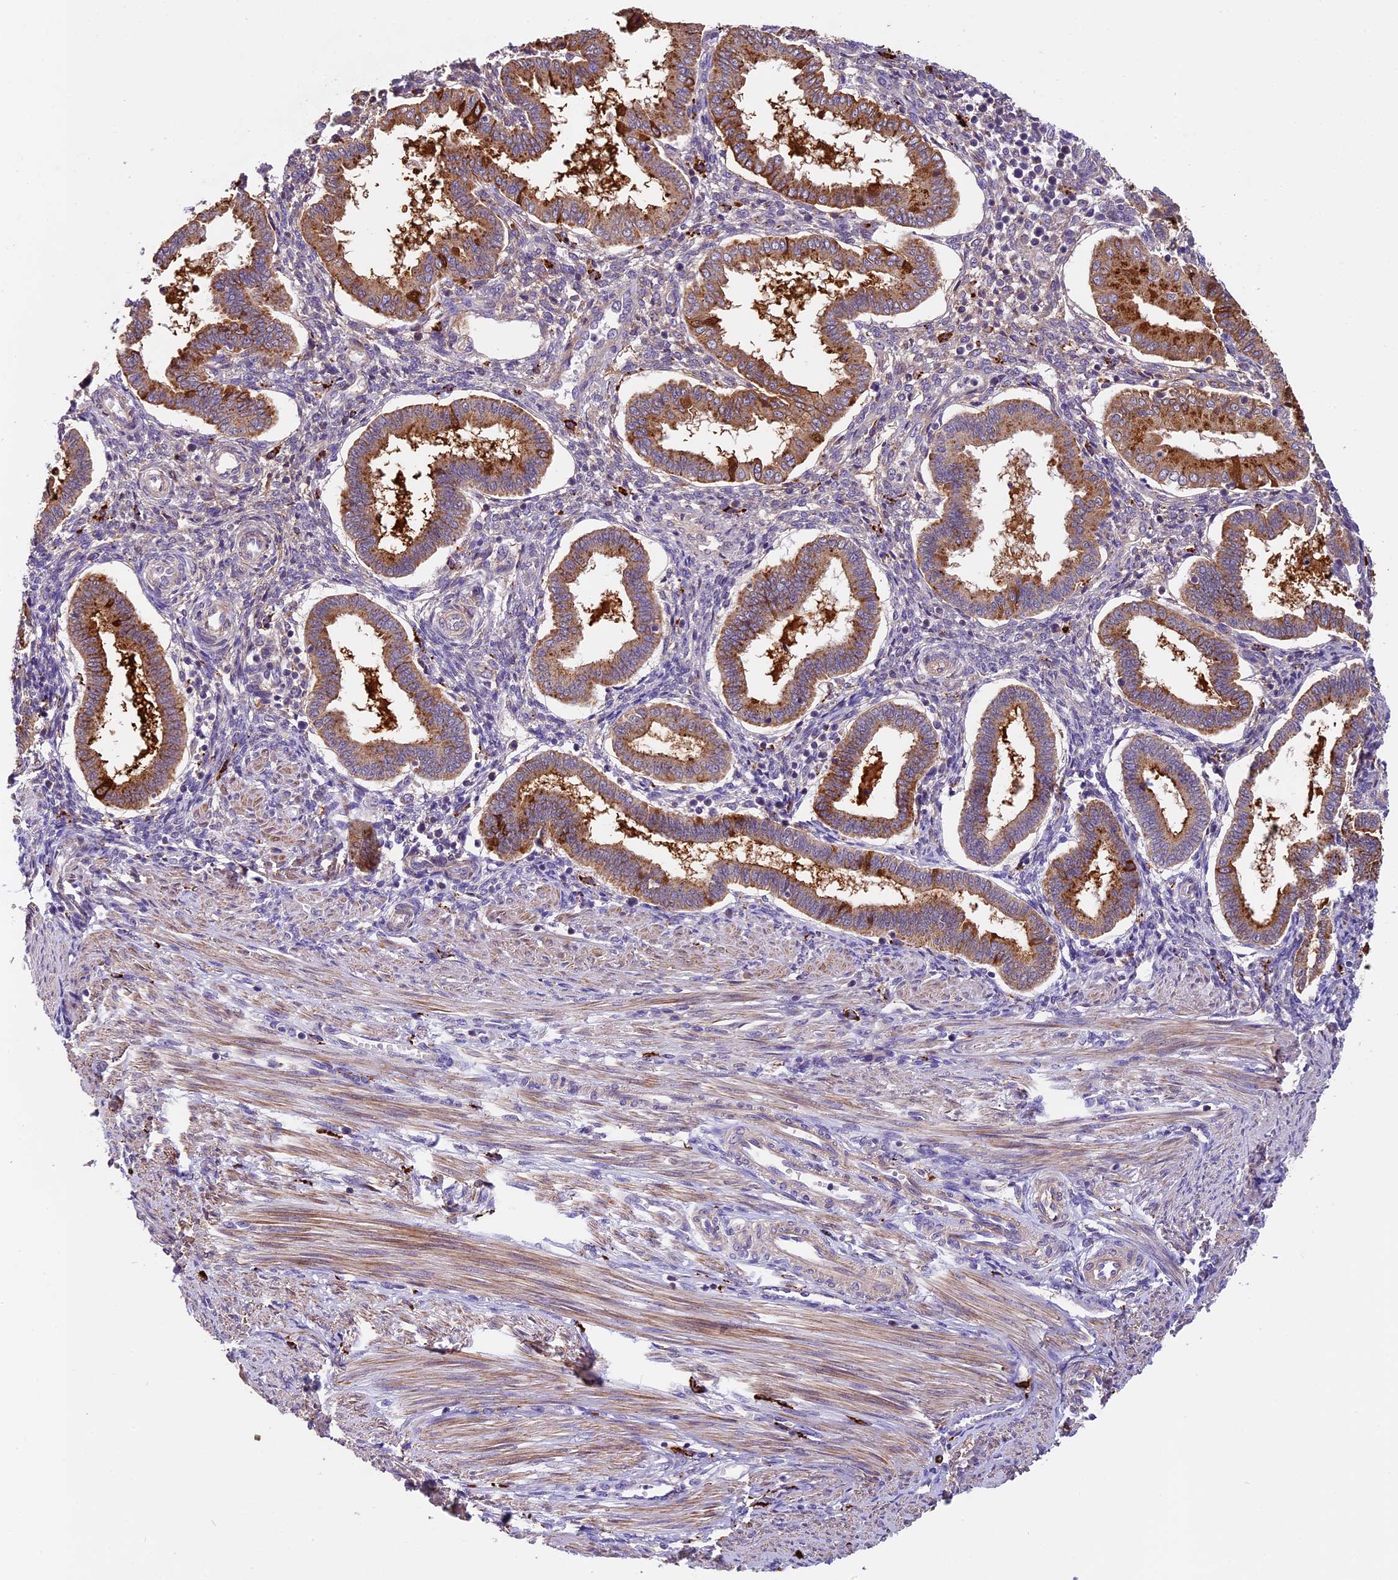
{"staining": {"intensity": "moderate", "quantity": "<25%", "location": "cytoplasmic/membranous"}, "tissue": "endometrium", "cell_type": "Cells in endometrial stroma", "image_type": "normal", "snomed": [{"axis": "morphology", "description": "Normal tissue, NOS"}, {"axis": "topography", "description": "Endometrium"}], "caption": "The micrograph reveals staining of unremarkable endometrium, revealing moderate cytoplasmic/membranous protein positivity (brown color) within cells in endometrial stroma.", "gene": "COPE", "patient": {"sex": "female", "age": 24}}